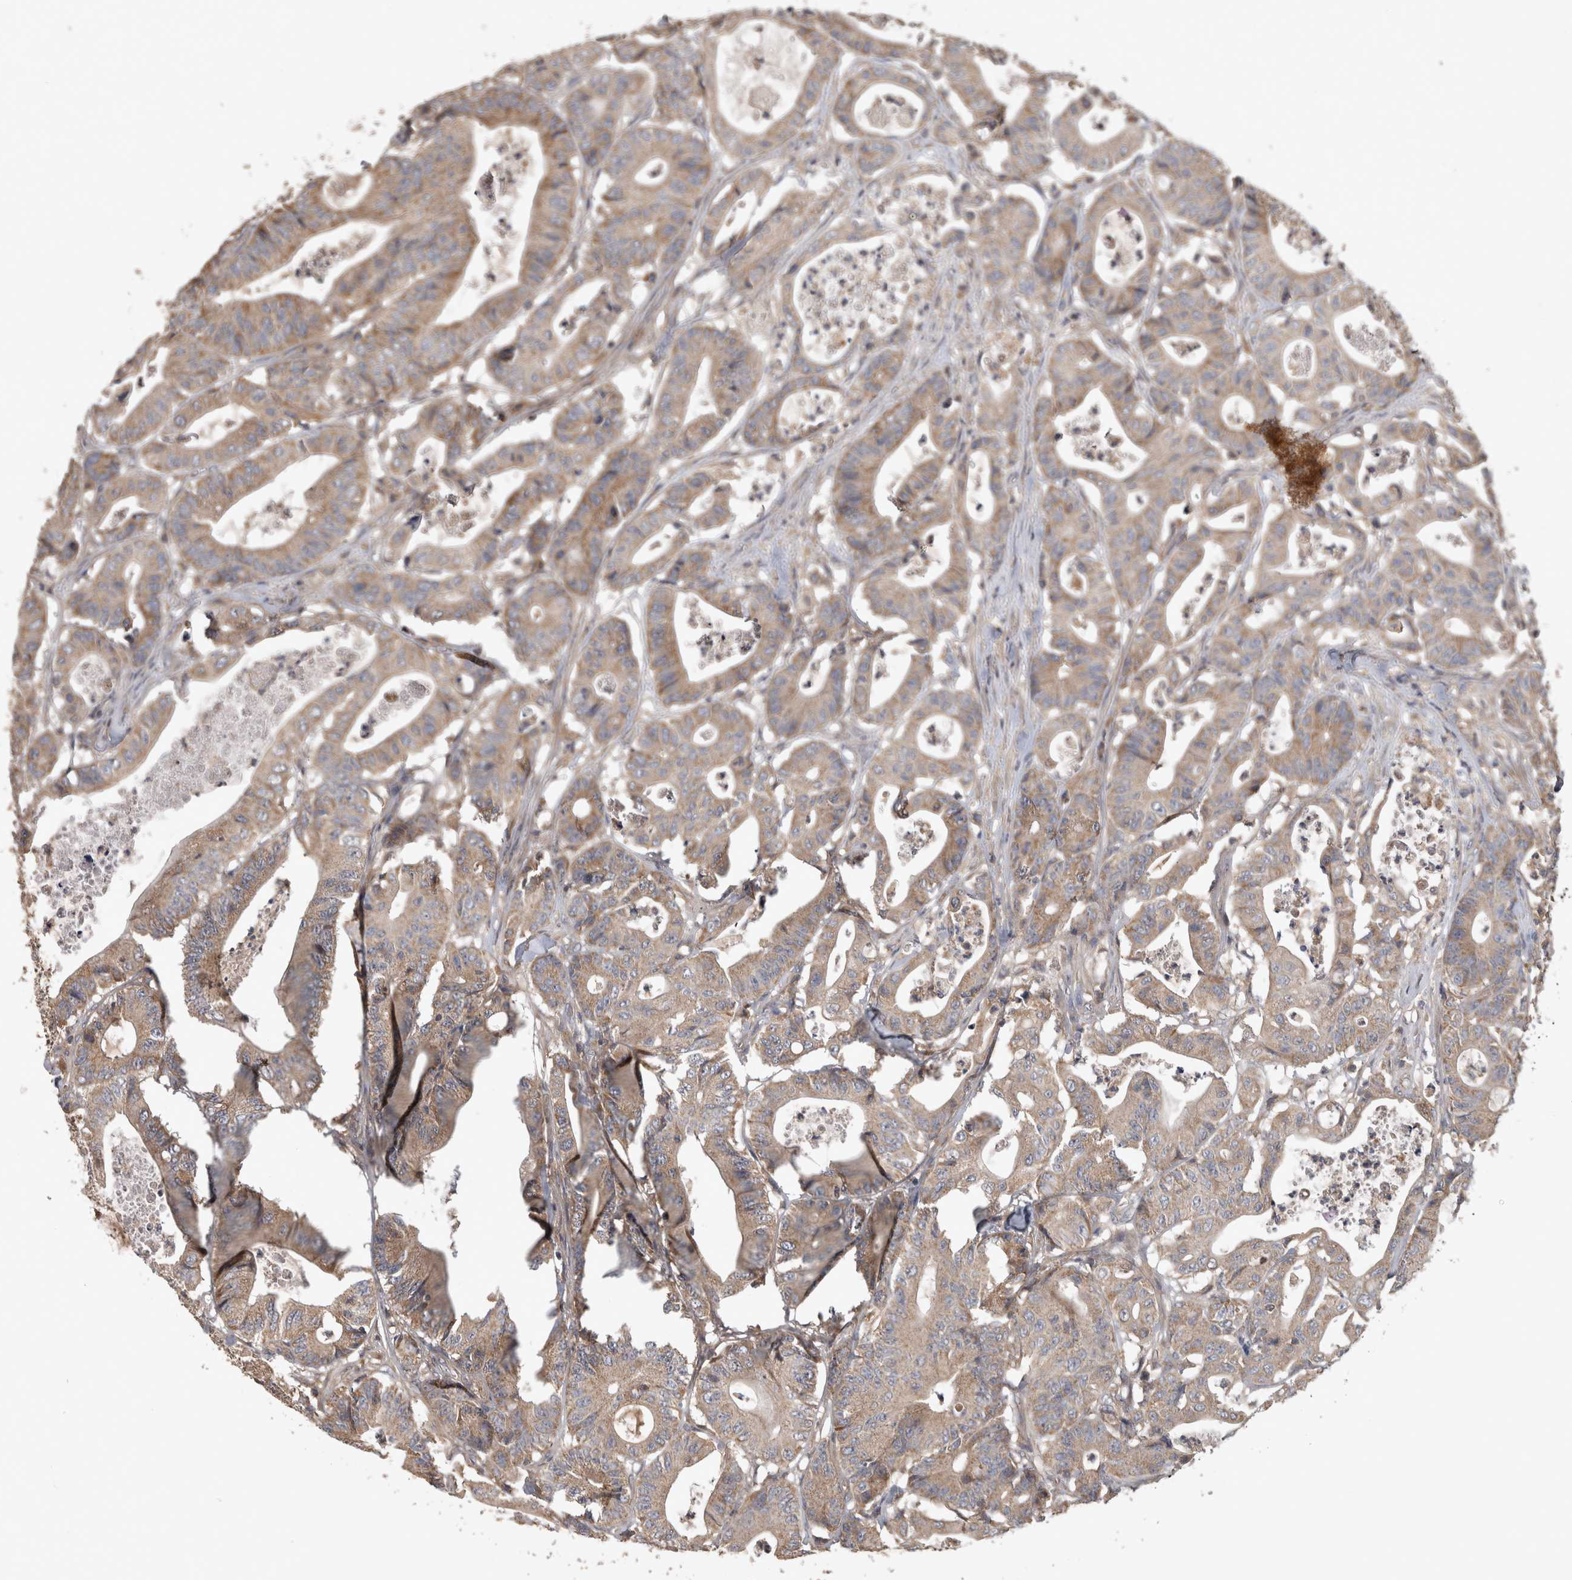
{"staining": {"intensity": "weak", "quantity": ">75%", "location": "cytoplasmic/membranous"}, "tissue": "colorectal cancer", "cell_type": "Tumor cells", "image_type": "cancer", "snomed": [{"axis": "morphology", "description": "Adenocarcinoma, NOS"}, {"axis": "topography", "description": "Colon"}], "caption": "Human colorectal adenocarcinoma stained with a brown dye displays weak cytoplasmic/membranous positive positivity in approximately >75% of tumor cells.", "gene": "TRMT61B", "patient": {"sex": "female", "age": 84}}